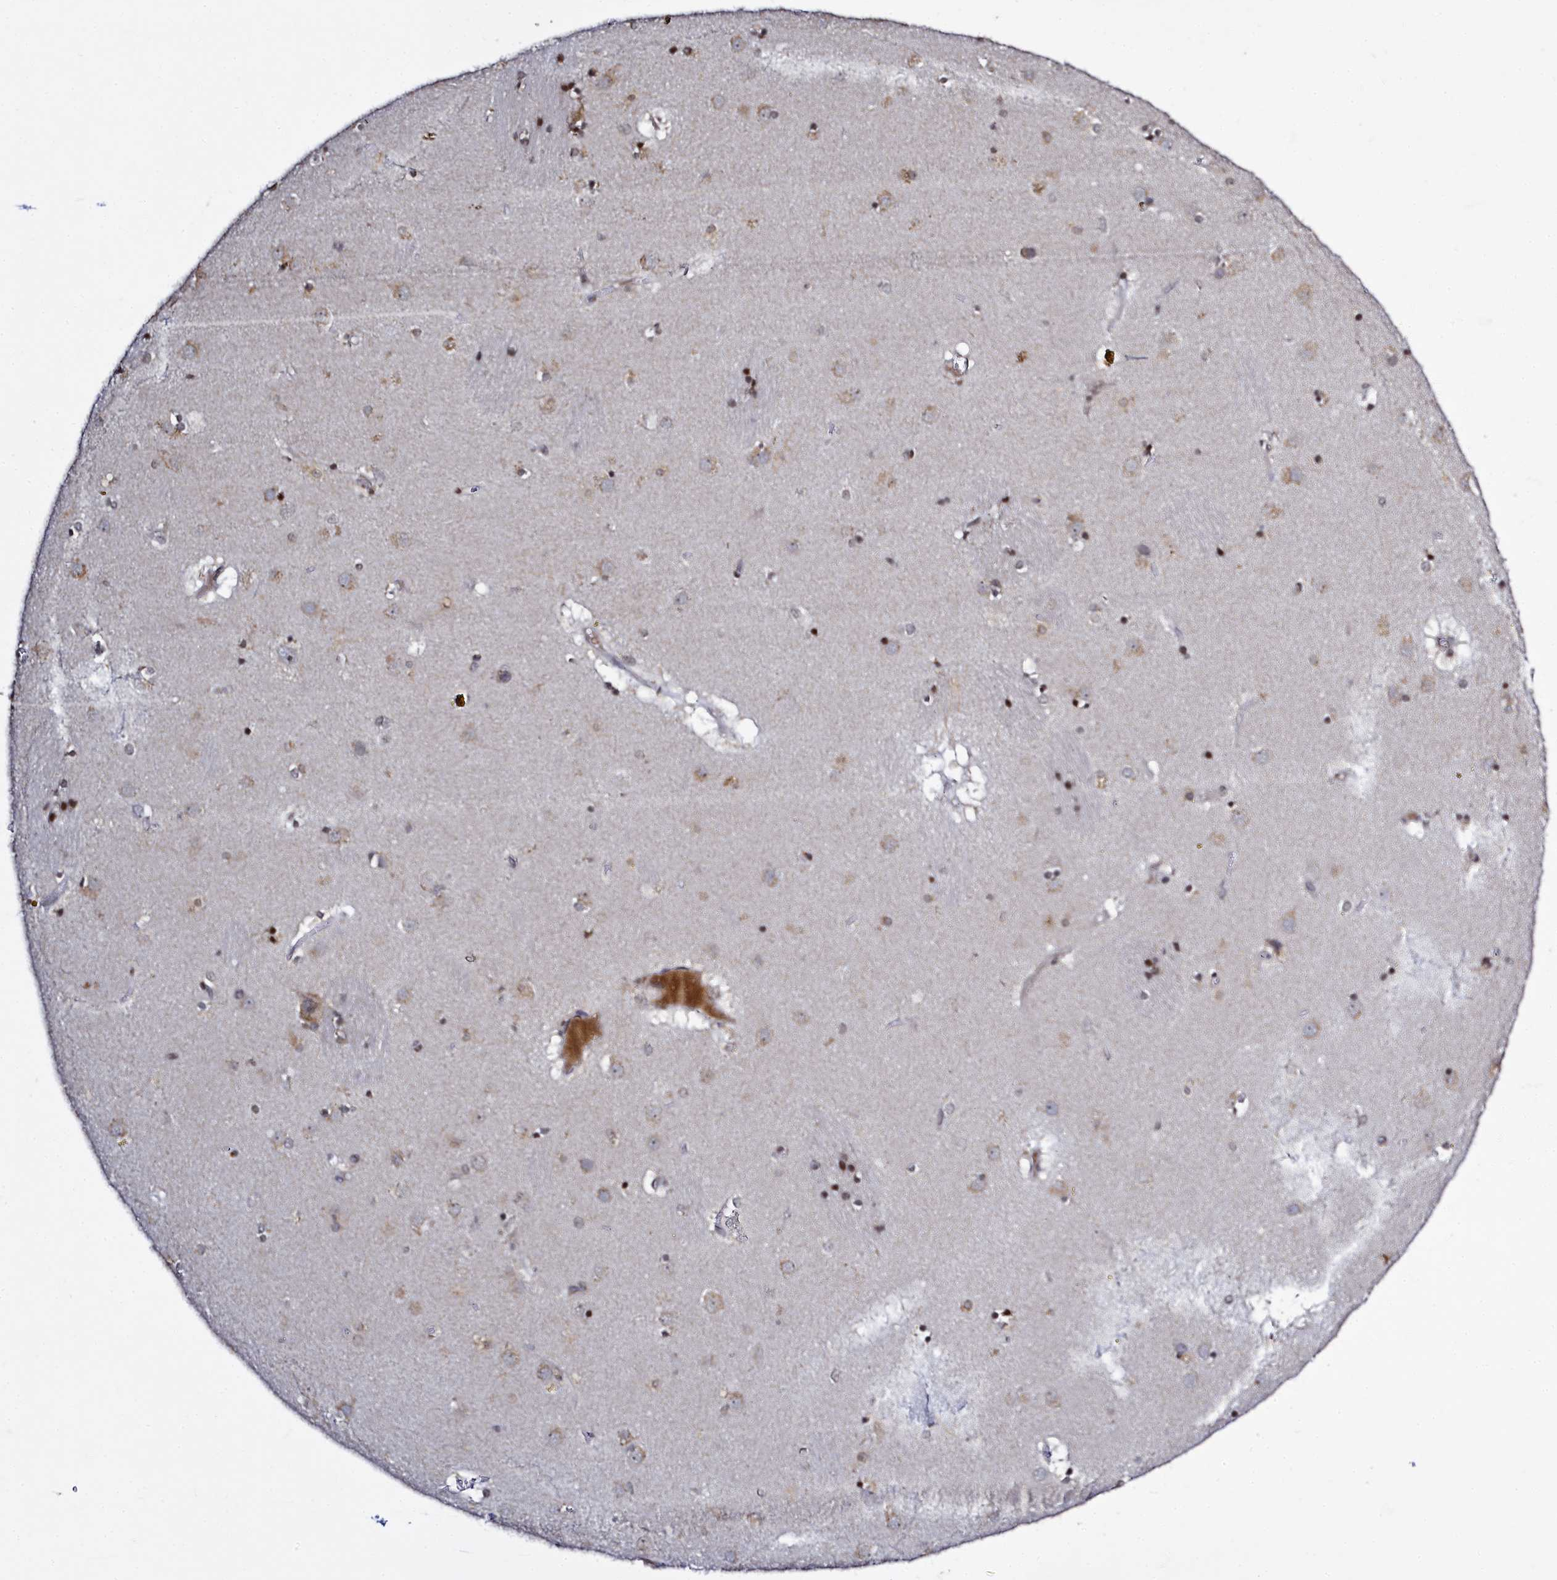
{"staining": {"intensity": "negative", "quantity": "none", "location": "none"}, "tissue": "caudate", "cell_type": "Glial cells", "image_type": "normal", "snomed": [{"axis": "morphology", "description": "Normal tissue, NOS"}, {"axis": "topography", "description": "Lateral ventricle wall"}], "caption": "High power microscopy histopathology image of an immunohistochemistry (IHC) photomicrograph of unremarkable caudate, revealing no significant staining in glial cells. (Stains: DAB (3,3'-diaminobenzidine) immunohistochemistry with hematoxylin counter stain, Microscopy: brightfield microscopy at high magnification).", "gene": "FZD4", "patient": {"sex": "male", "age": 70}}